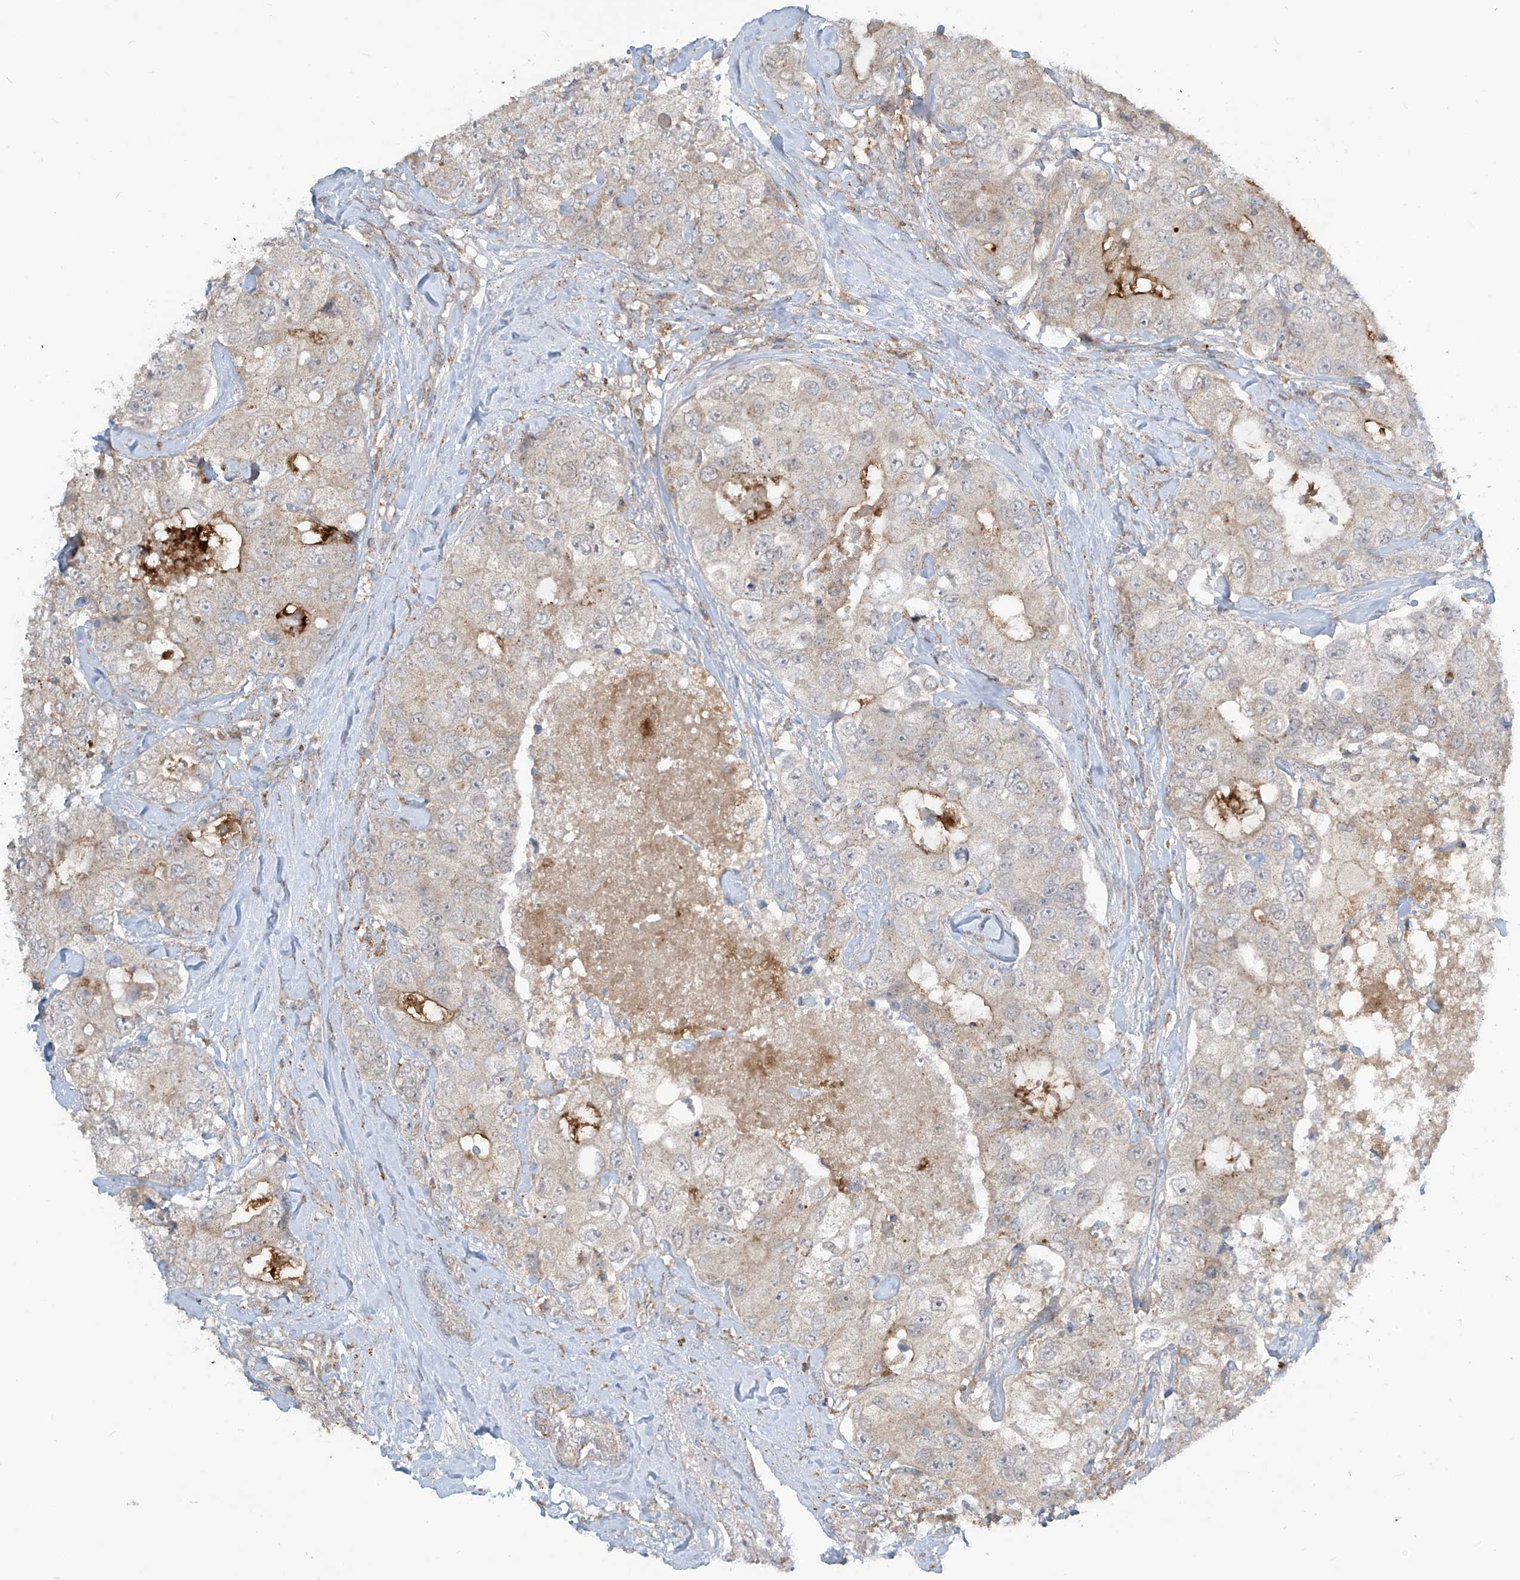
{"staining": {"intensity": "weak", "quantity": "<25%", "location": "cytoplasmic/membranous"}, "tissue": "breast cancer", "cell_type": "Tumor cells", "image_type": "cancer", "snomed": [{"axis": "morphology", "description": "Duct carcinoma"}, {"axis": "topography", "description": "Breast"}], "caption": "Photomicrograph shows no significant protein staining in tumor cells of breast cancer.", "gene": "PARVG", "patient": {"sex": "female", "age": 62}}